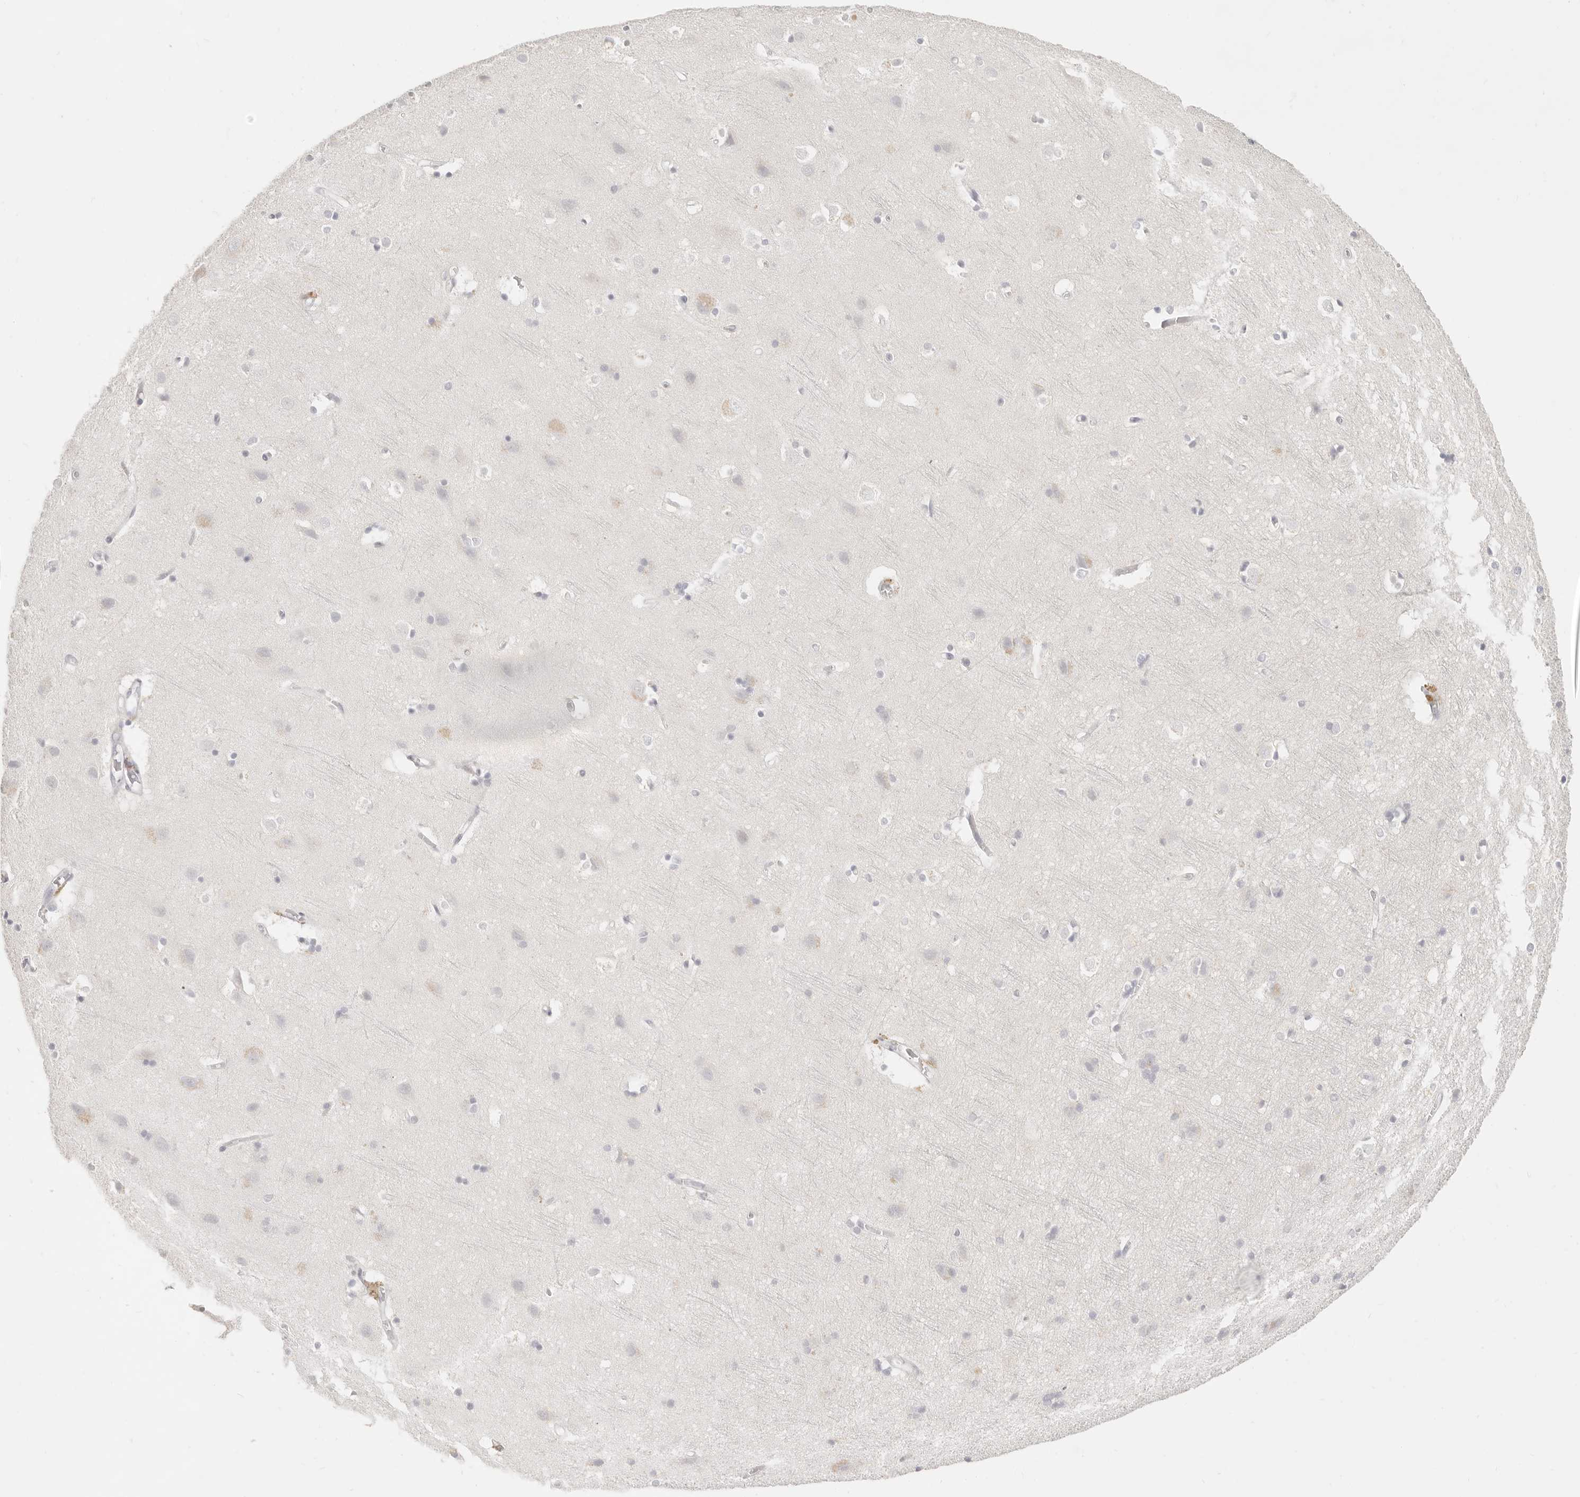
{"staining": {"intensity": "negative", "quantity": "none", "location": "none"}, "tissue": "cerebral cortex", "cell_type": "Endothelial cells", "image_type": "normal", "snomed": [{"axis": "morphology", "description": "Normal tissue, NOS"}, {"axis": "topography", "description": "Cerebral cortex"}], "caption": "Unremarkable cerebral cortex was stained to show a protein in brown. There is no significant staining in endothelial cells.", "gene": "EPCAM", "patient": {"sex": "male", "age": 54}}